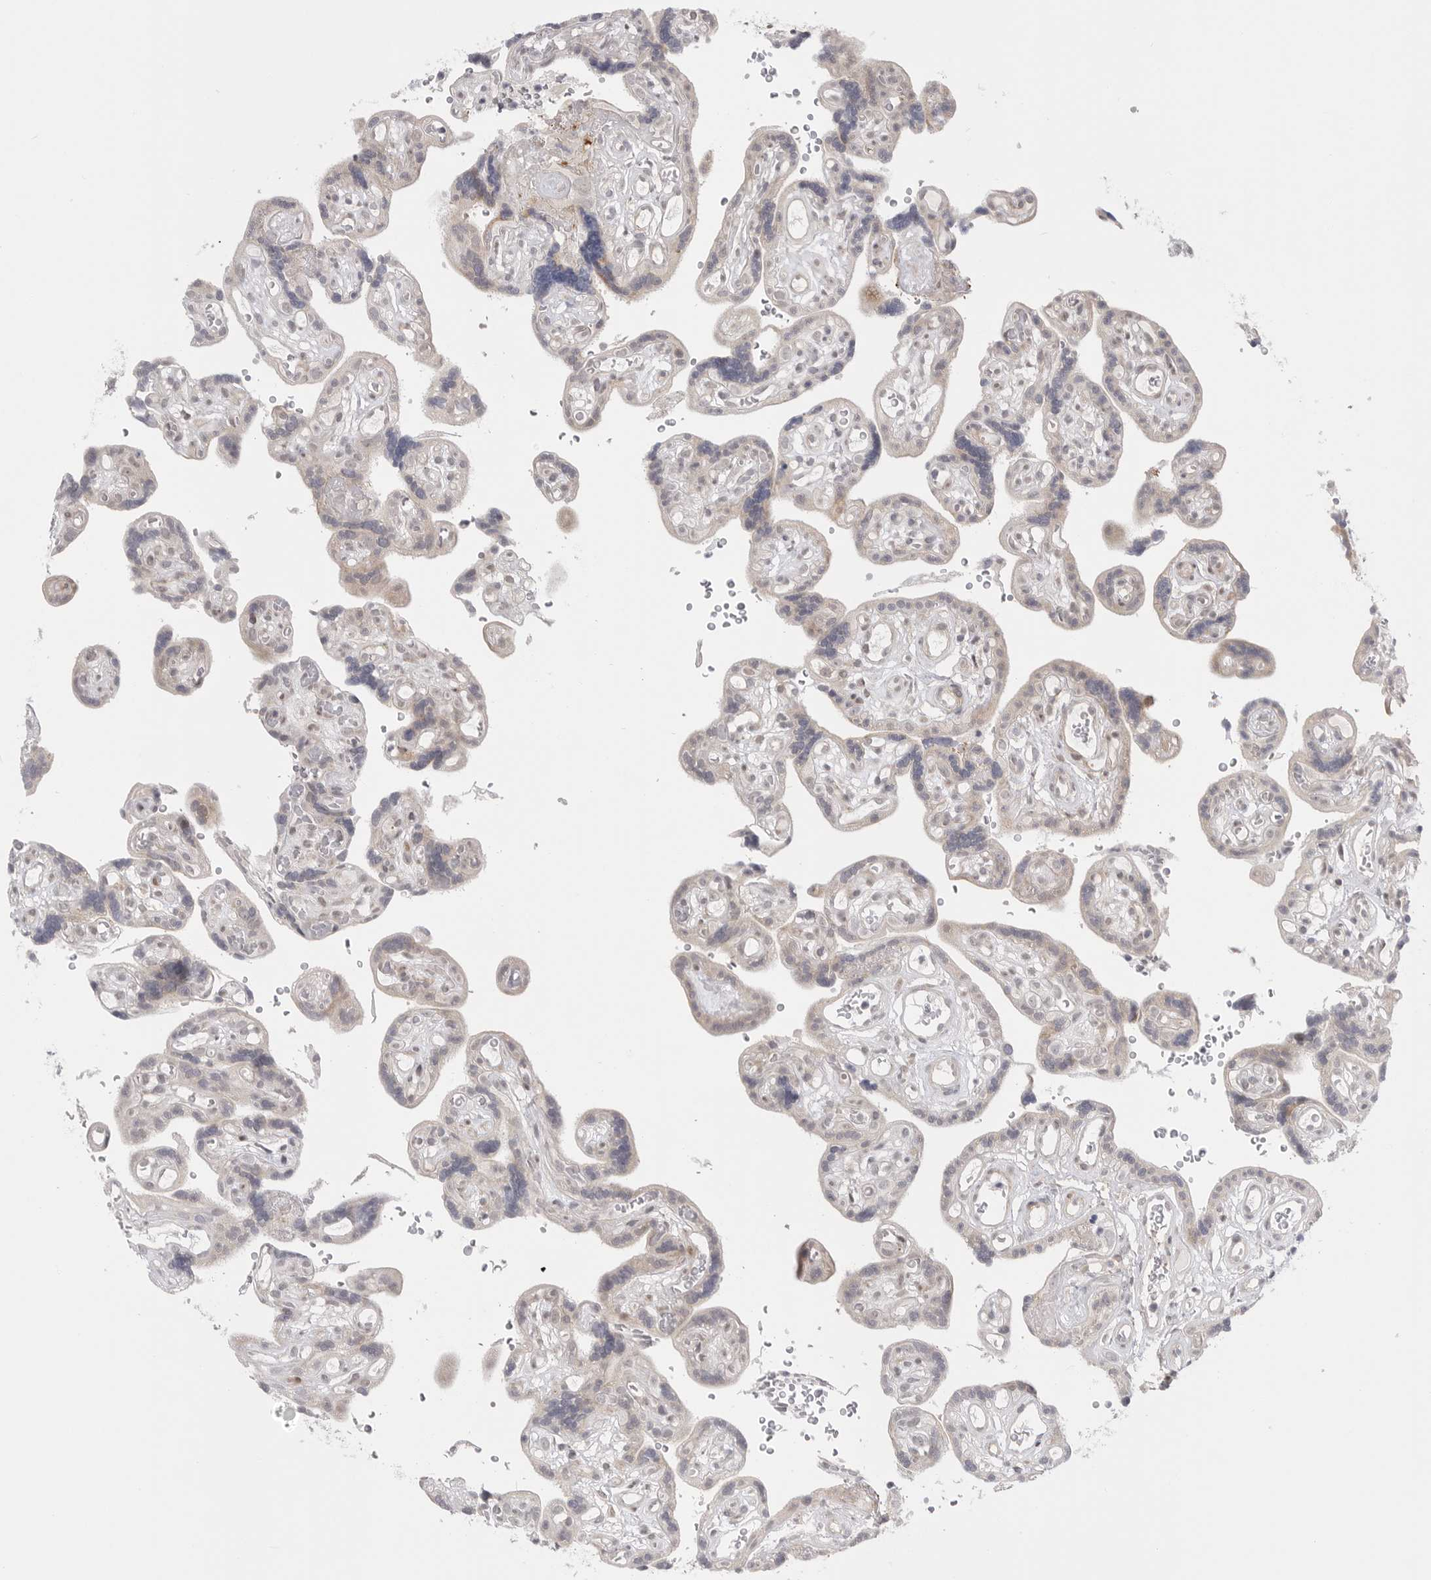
{"staining": {"intensity": "weak", "quantity": ">75%", "location": "cytoplasmic/membranous,nuclear"}, "tissue": "placenta", "cell_type": "Decidual cells", "image_type": "normal", "snomed": [{"axis": "morphology", "description": "Normal tissue, NOS"}, {"axis": "topography", "description": "Placenta"}], "caption": "Immunohistochemistry (IHC) (DAB (3,3'-diaminobenzidine)) staining of benign human placenta shows weak cytoplasmic/membranous,nuclear protein expression in about >75% of decidual cells.", "gene": "GGT6", "patient": {"sex": "female", "age": 30}}